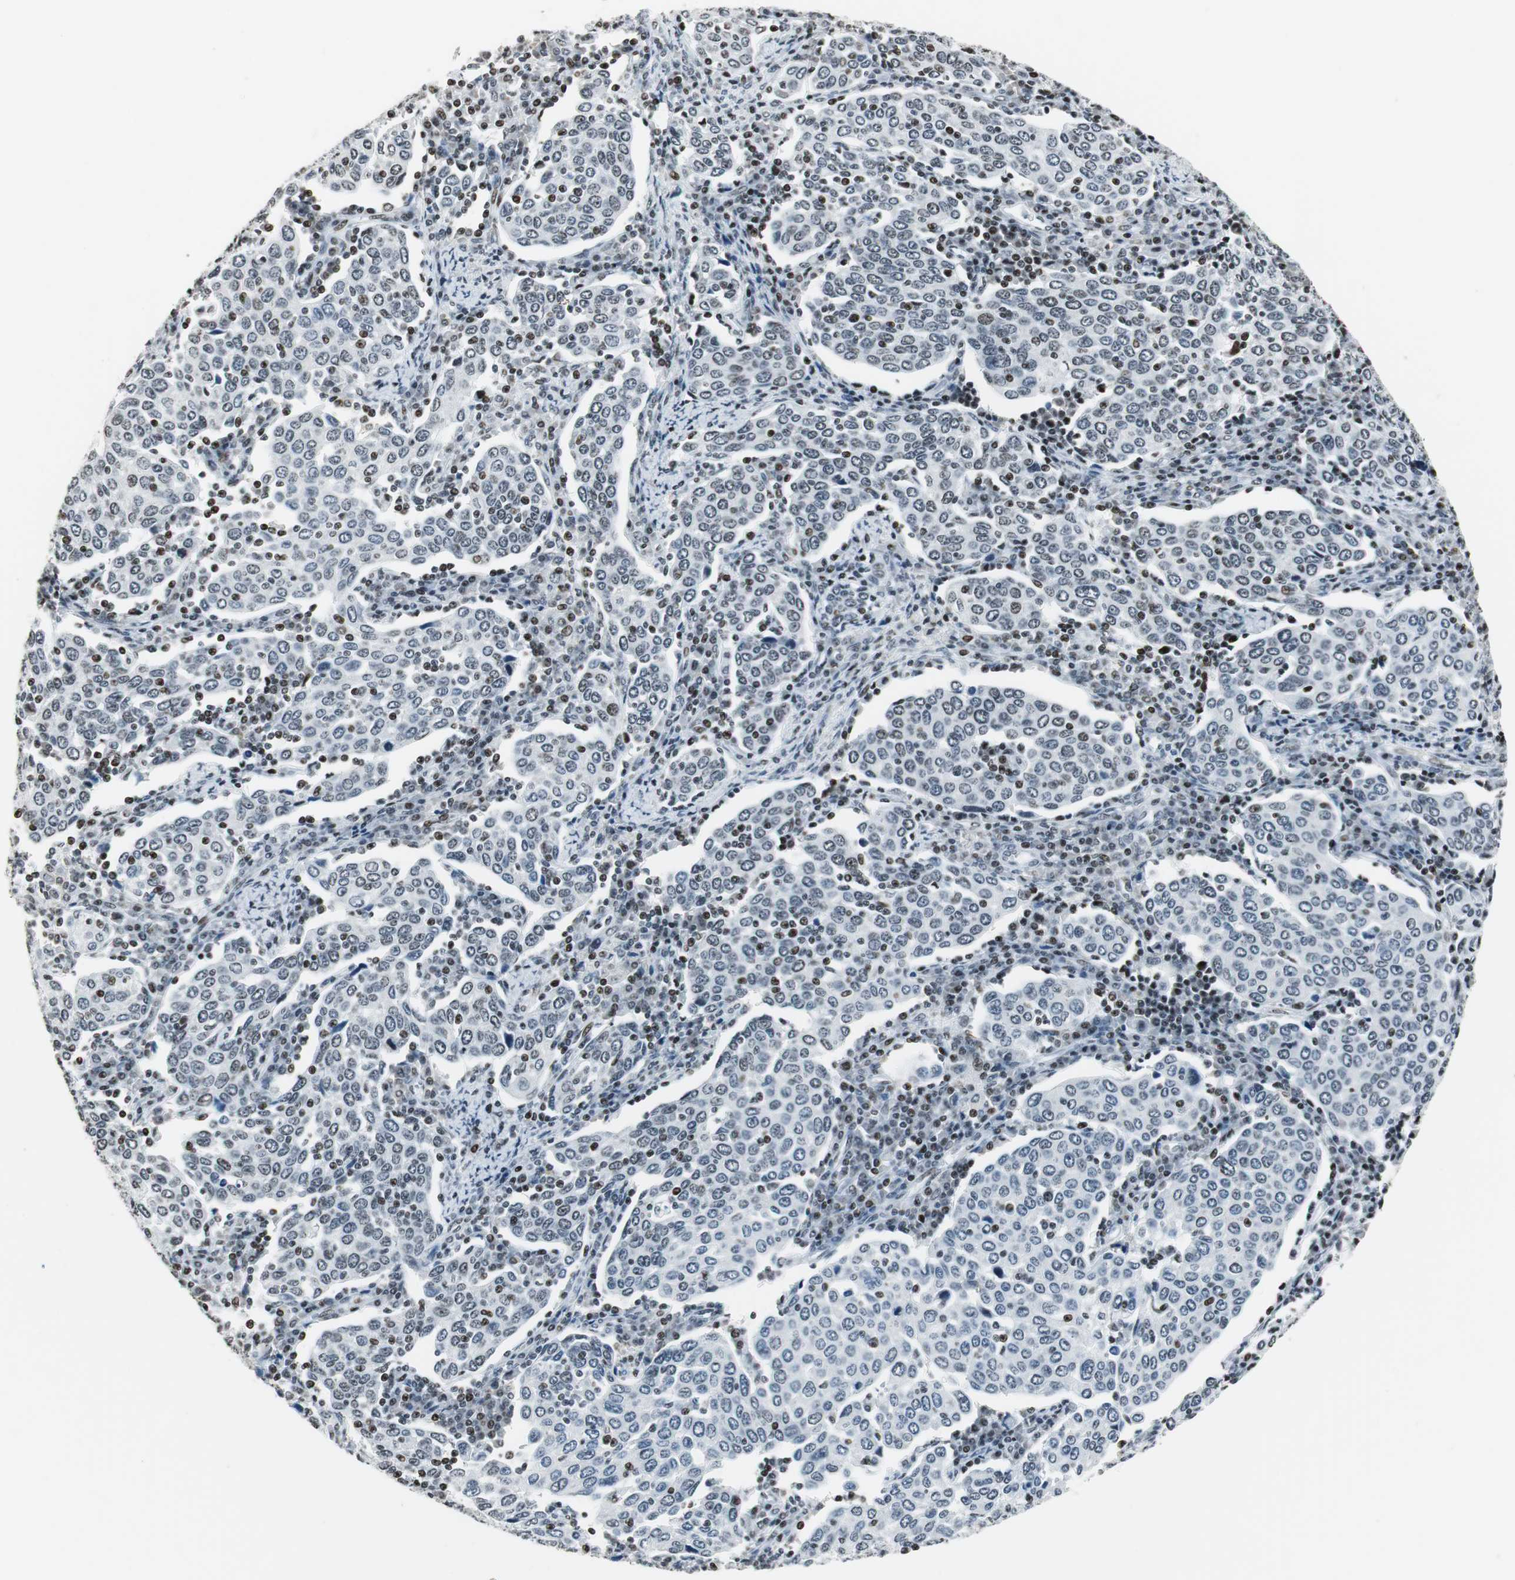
{"staining": {"intensity": "weak", "quantity": "<25%", "location": "nuclear"}, "tissue": "cervical cancer", "cell_type": "Tumor cells", "image_type": "cancer", "snomed": [{"axis": "morphology", "description": "Squamous cell carcinoma, NOS"}, {"axis": "topography", "description": "Cervix"}], "caption": "Tumor cells show no significant positivity in squamous cell carcinoma (cervical).", "gene": "RBBP4", "patient": {"sex": "female", "age": 40}}